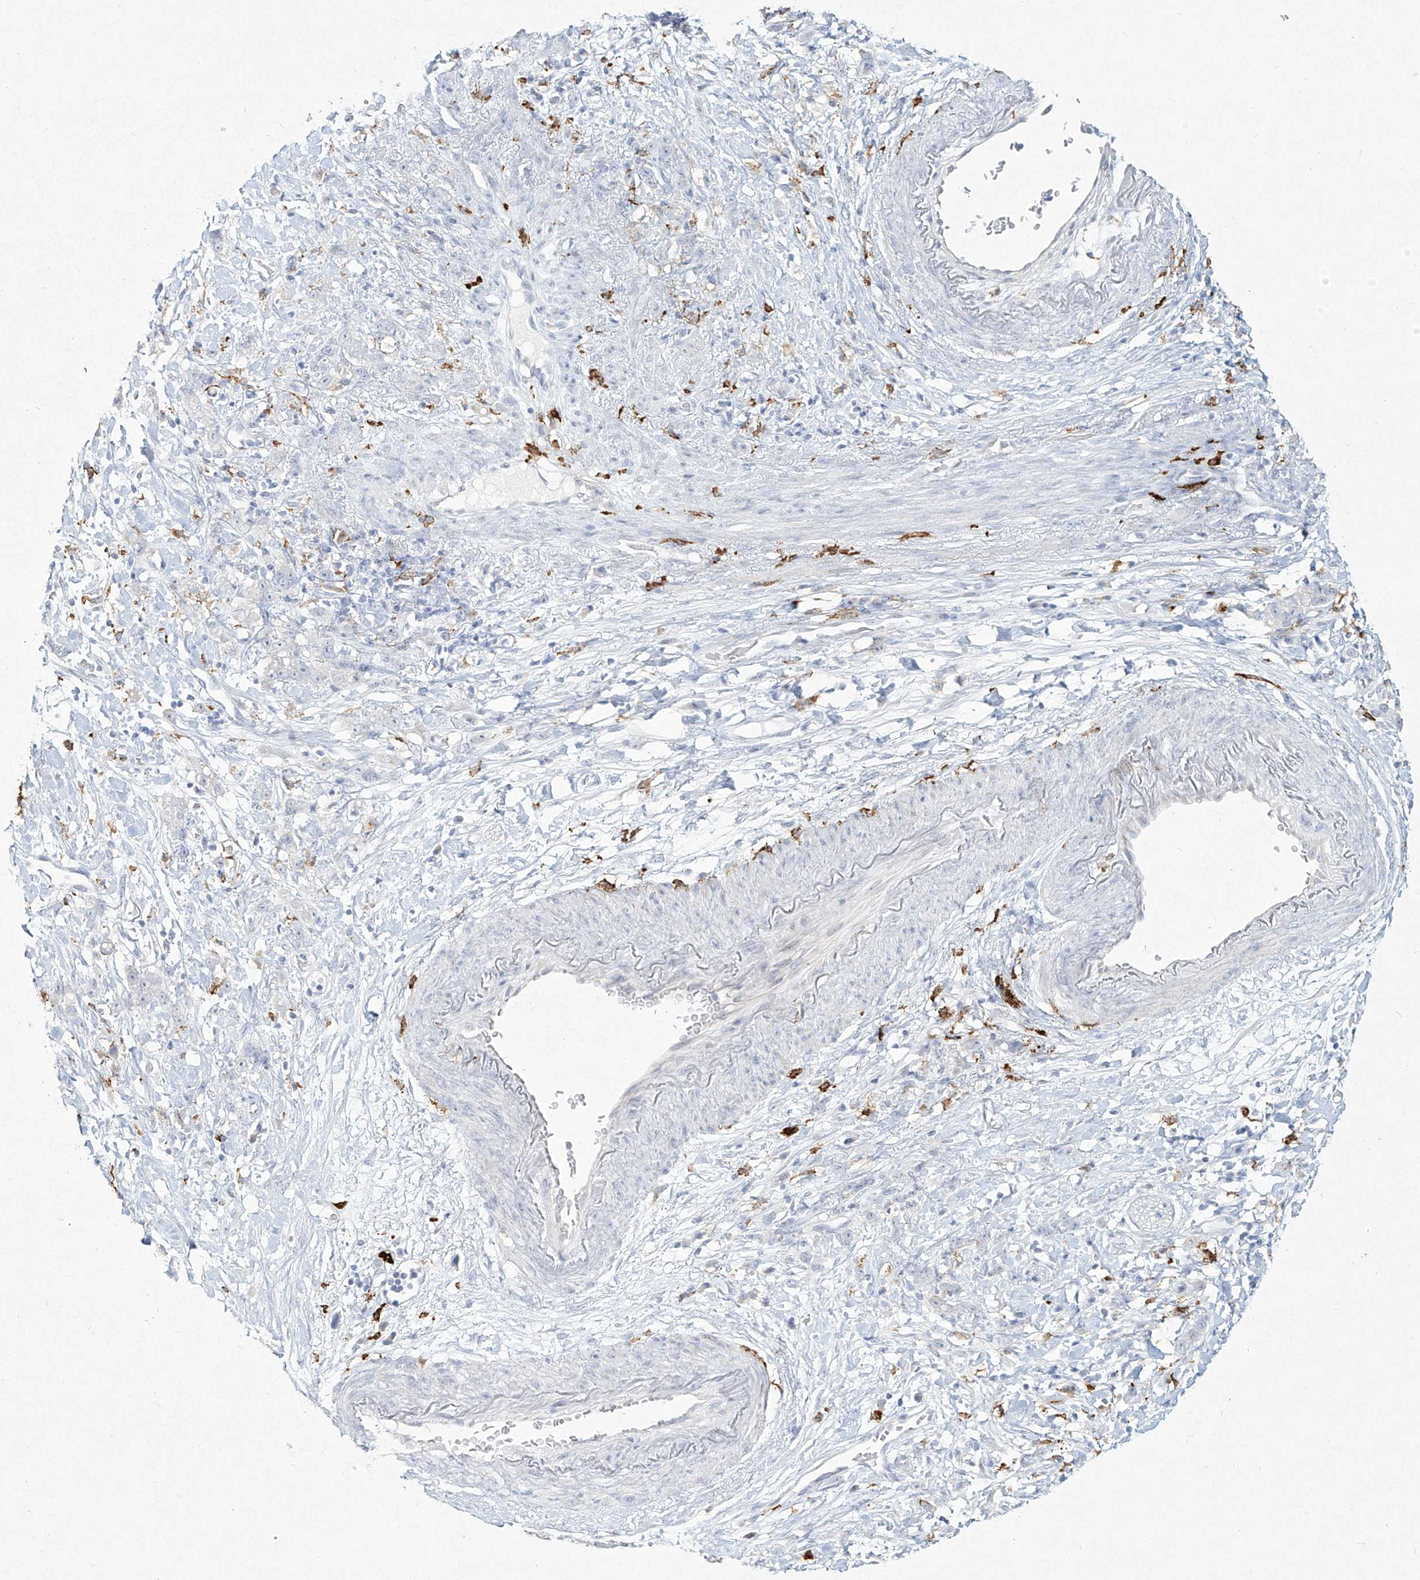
{"staining": {"intensity": "negative", "quantity": "none", "location": "none"}, "tissue": "stomach cancer", "cell_type": "Tumor cells", "image_type": "cancer", "snomed": [{"axis": "morphology", "description": "Adenocarcinoma, NOS"}, {"axis": "topography", "description": "Stomach, lower"}], "caption": "Tumor cells show no significant positivity in adenocarcinoma (stomach).", "gene": "CD209", "patient": {"sex": "male", "age": 88}}